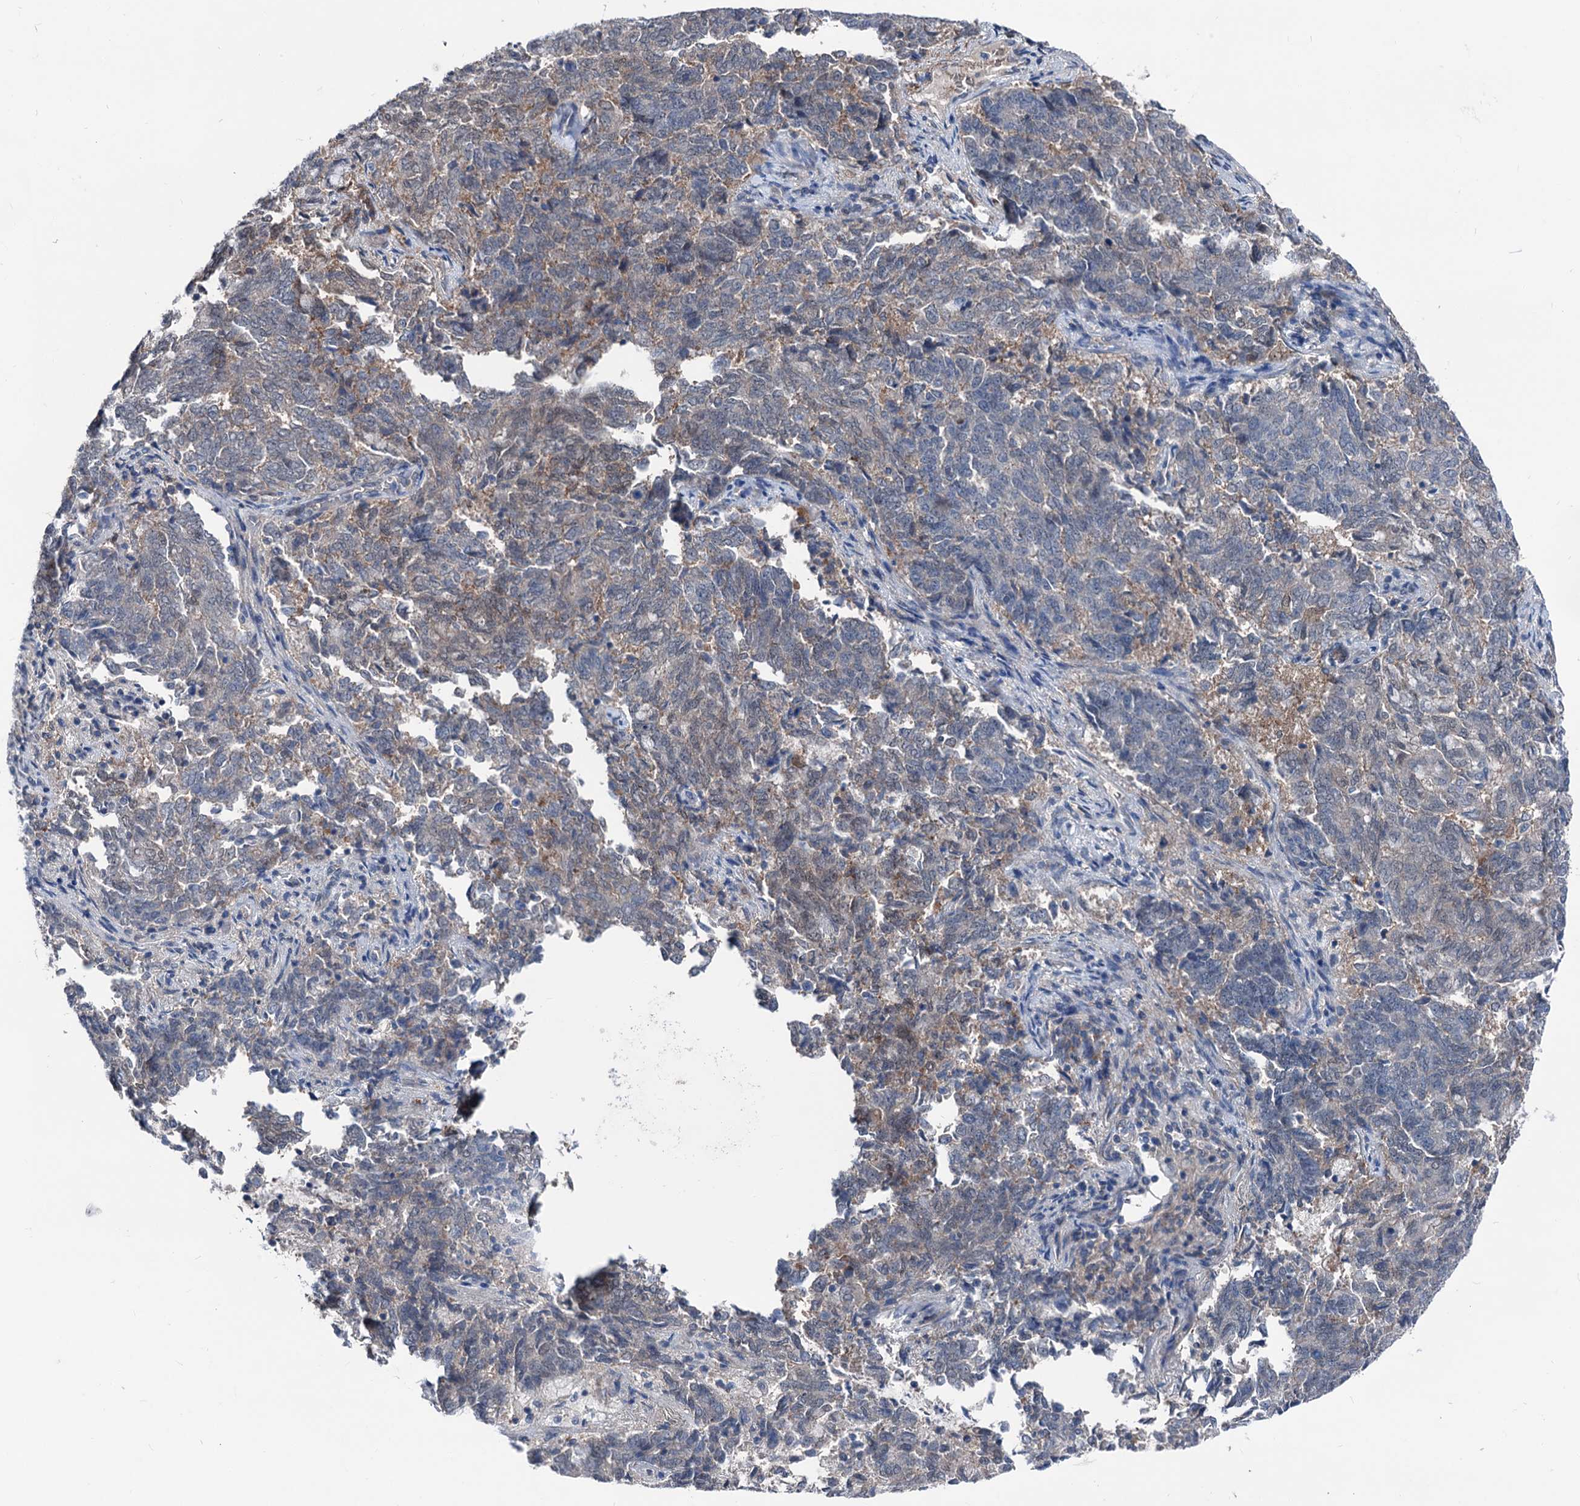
{"staining": {"intensity": "weak", "quantity": "<25%", "location": "cytoplasmic/membranous"}, "tissue": "endometrial cancer", "cell_type": "Tumor cells", "image_type": "cancer", "snomed": [{"axis": "morphology", "description": "Adenocarcinoma, NOS"}, {"axis": "topography", "description": "Endometrium"}], "caption": "Protein analysis of adenocarcinoma (endometrial) shows no significant positivity in tumor cells.", "gene": "GLO1", "patient": {"sex": "female", "age": 80}}